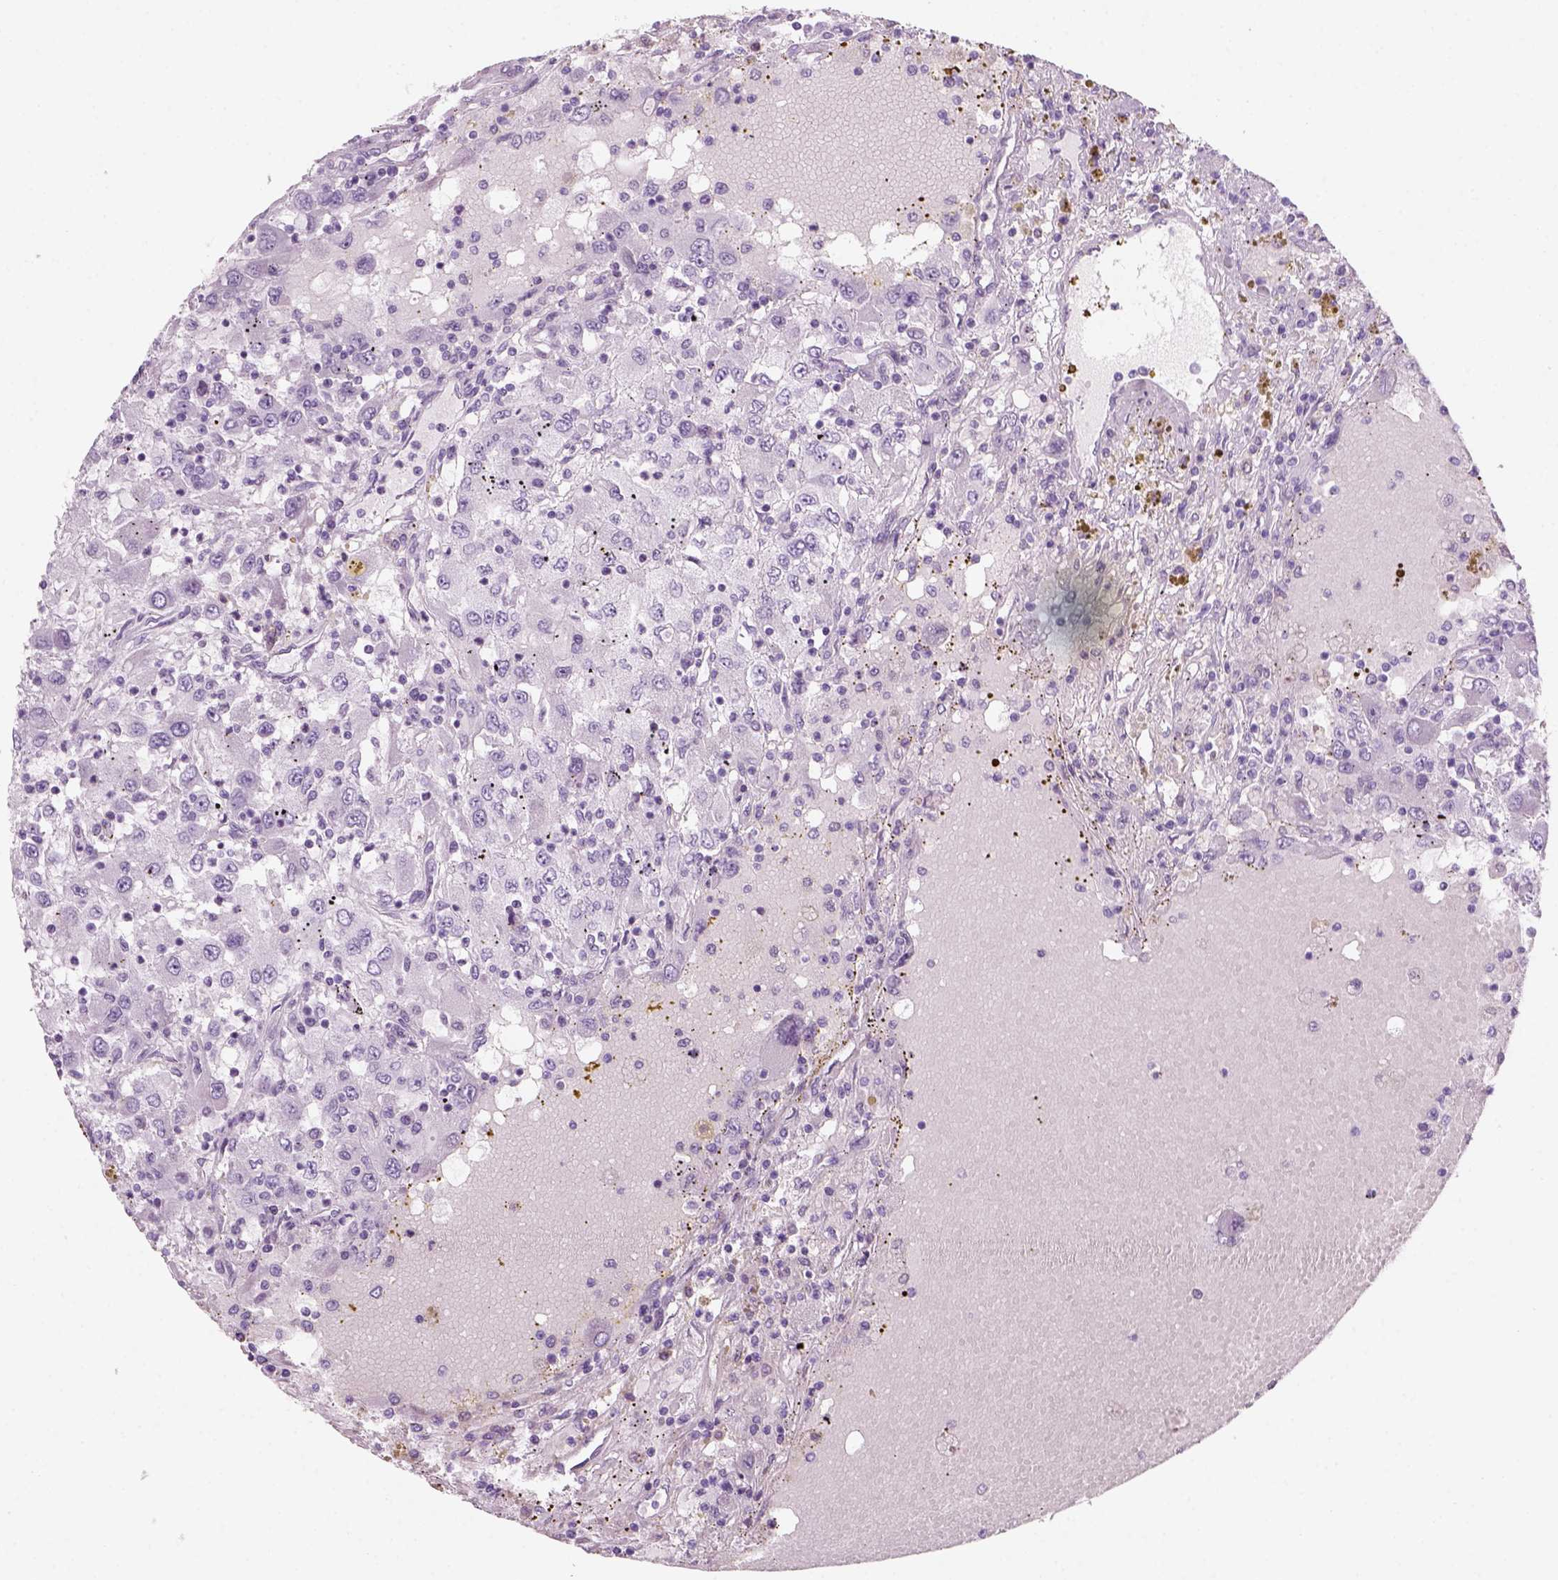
{"staining": {"intensity": "negative", "quantity": "none", "location": "none"}, "tissue": "renal cancer", "cell_type": "Tumor cells", "image_type": "cancer", "snomed": [{"axis": "morphology", "description": "Adenocarcinoma, NOS"}, {"axis": "topography", "description": "Kidney"}], "caption": "The histopathology image displays no significant expression in tumor cells of renal cancer. (Brightfield microscopy of DAB immunohistochemistry (IHC) at high magnification).", "gene": "KRTAP11-1", "patient": {"sex": "female", "age": 67}}